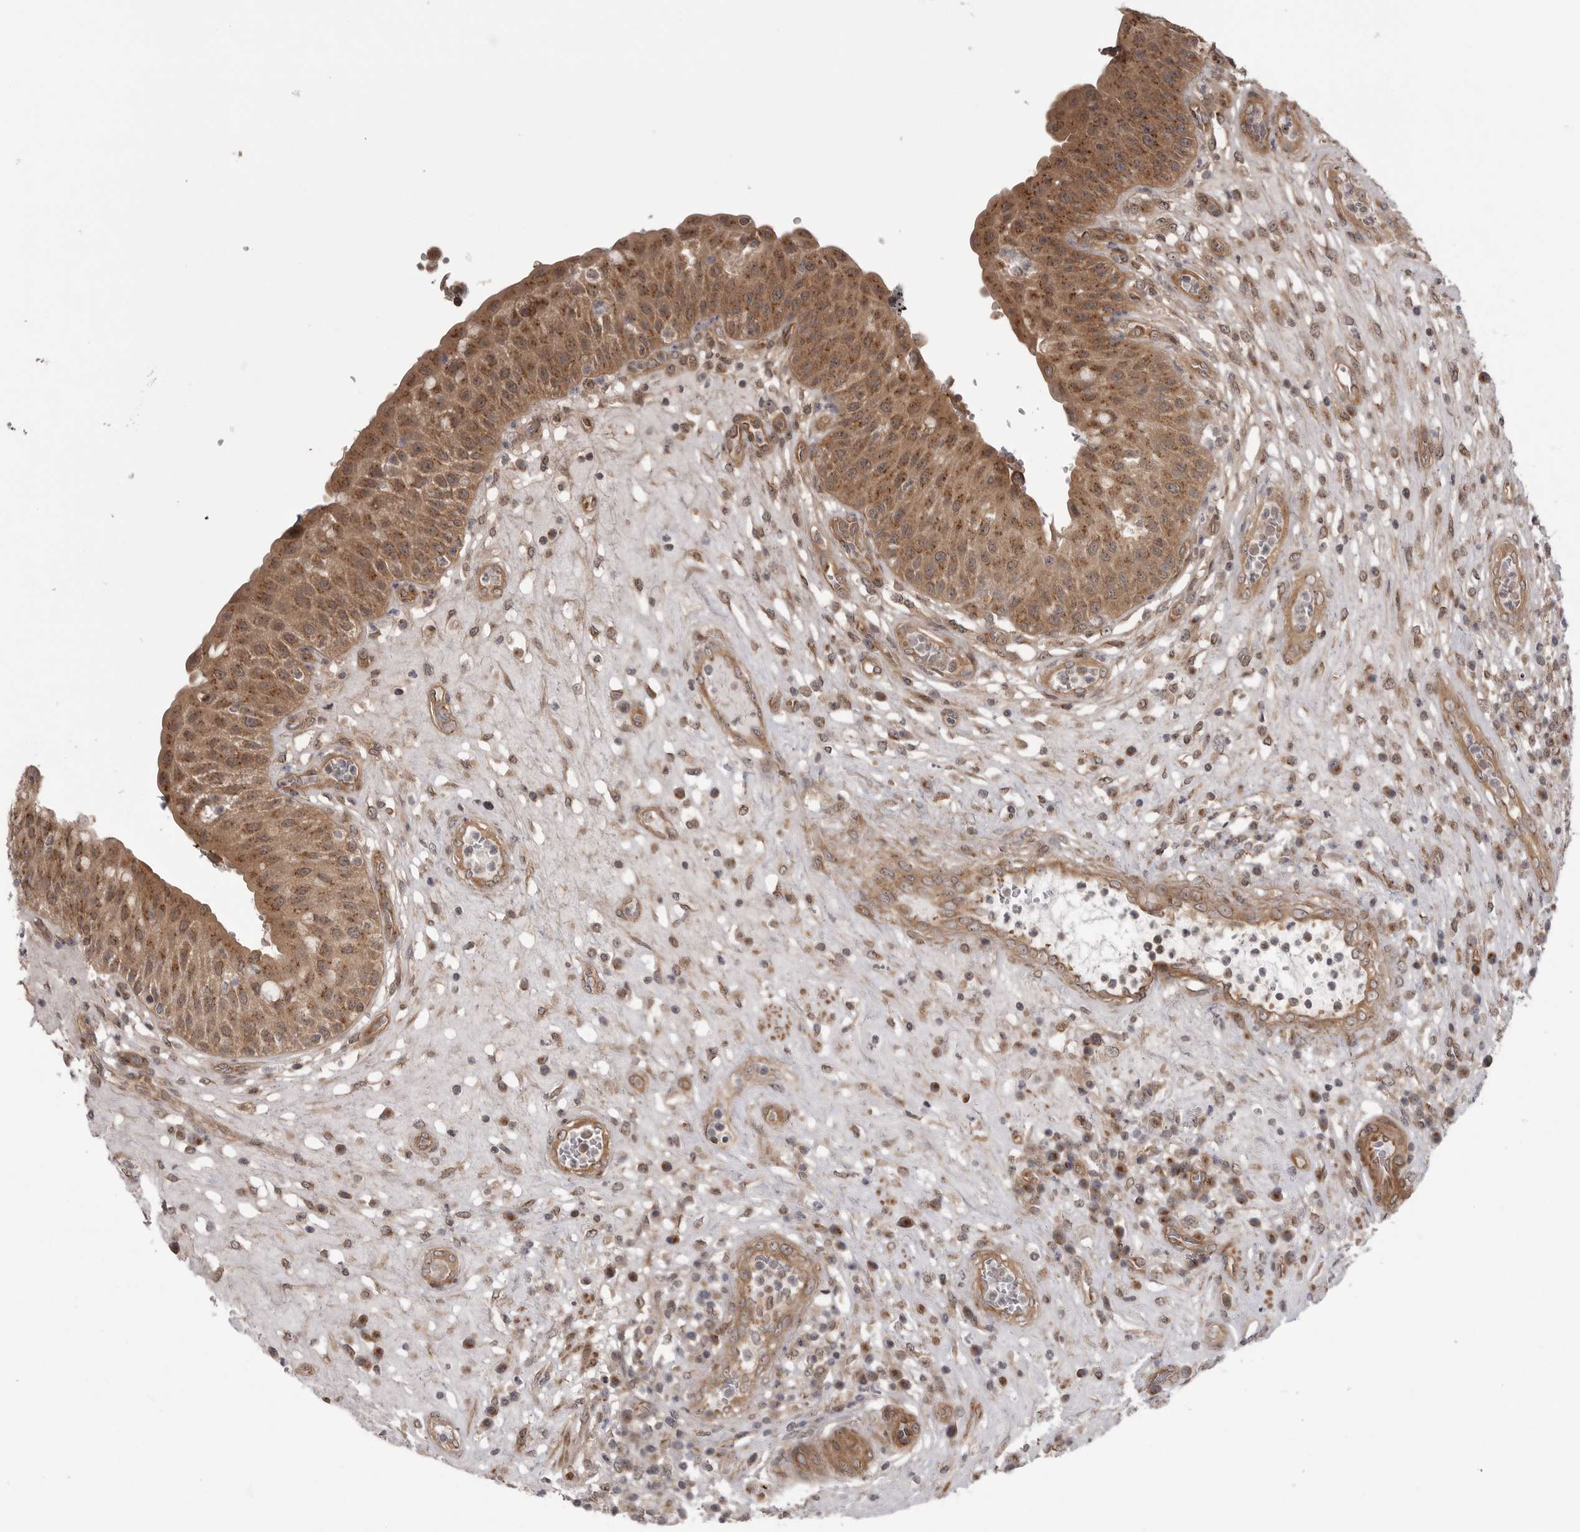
{"staining": {"intensity": "moderate", "quantity": ">75%", "location": "cytoplasmic/membranous,nuclear"}, "tissue": "urinary bladder", "cell_type": "Urothelial cells", "image_type": "normal", "snomed": [{"axis": "morphology", "description": "Normal tissue, NOS"}, {"axis": "topography", "description": "Urinary bladder"}], "caption": "Protein staining of benign urinary bladder demonstrates moderate cytoplasmic/membranous,nuclear positivity in approximately >75% of urothelial cells. Using DAB (3,3'-diaminobenzidine) (brown) and hematoxylin (blue) stains, captured at high magnification using brightfield microscopy.", "gene": "PDCL", "patient": {"sex": "female", "age": 62}}